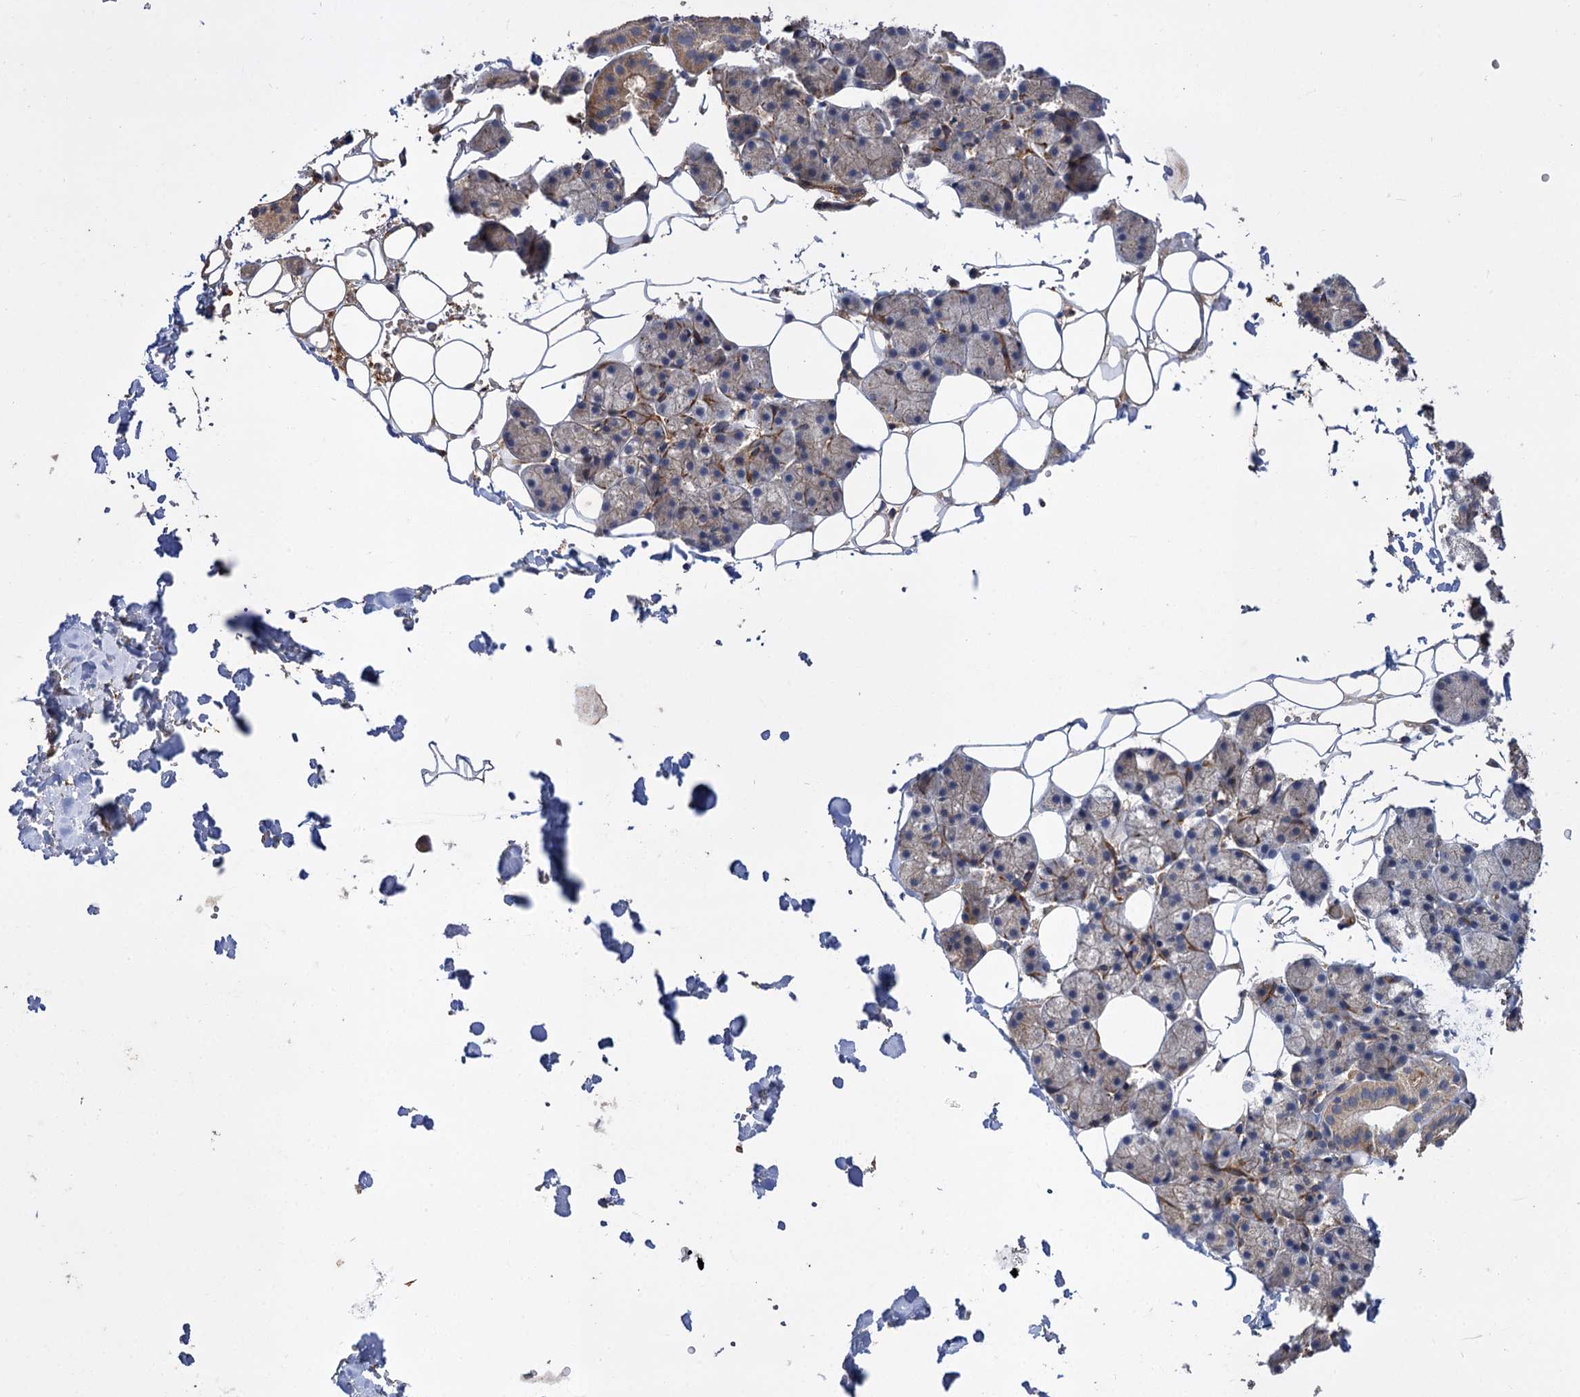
{"staining": {"intensity": "moderate", "quantity": "25%-75%", "location": "cytoplasmic/membranous"}, "tissue": "salivary gland", "cell_type": "Glandular cells", "image_type": "normal", "snomed": [{"axis": "morphology", "description": "Normal tissue, NOS"}, {"axis": "topography", "description": "Salivary gland"}], "caption": "Immunohistochemical staining of benign salivary gland exhibits 25%-75% levels of moderate cytoplasmic/membranous protein positivity in about 25%-75% of glandular cells. (Brightfield microscopy of DAB IHC at high magnification).", "gene": "FBXW8", "patient": {"sex": "female", "age": 33}}